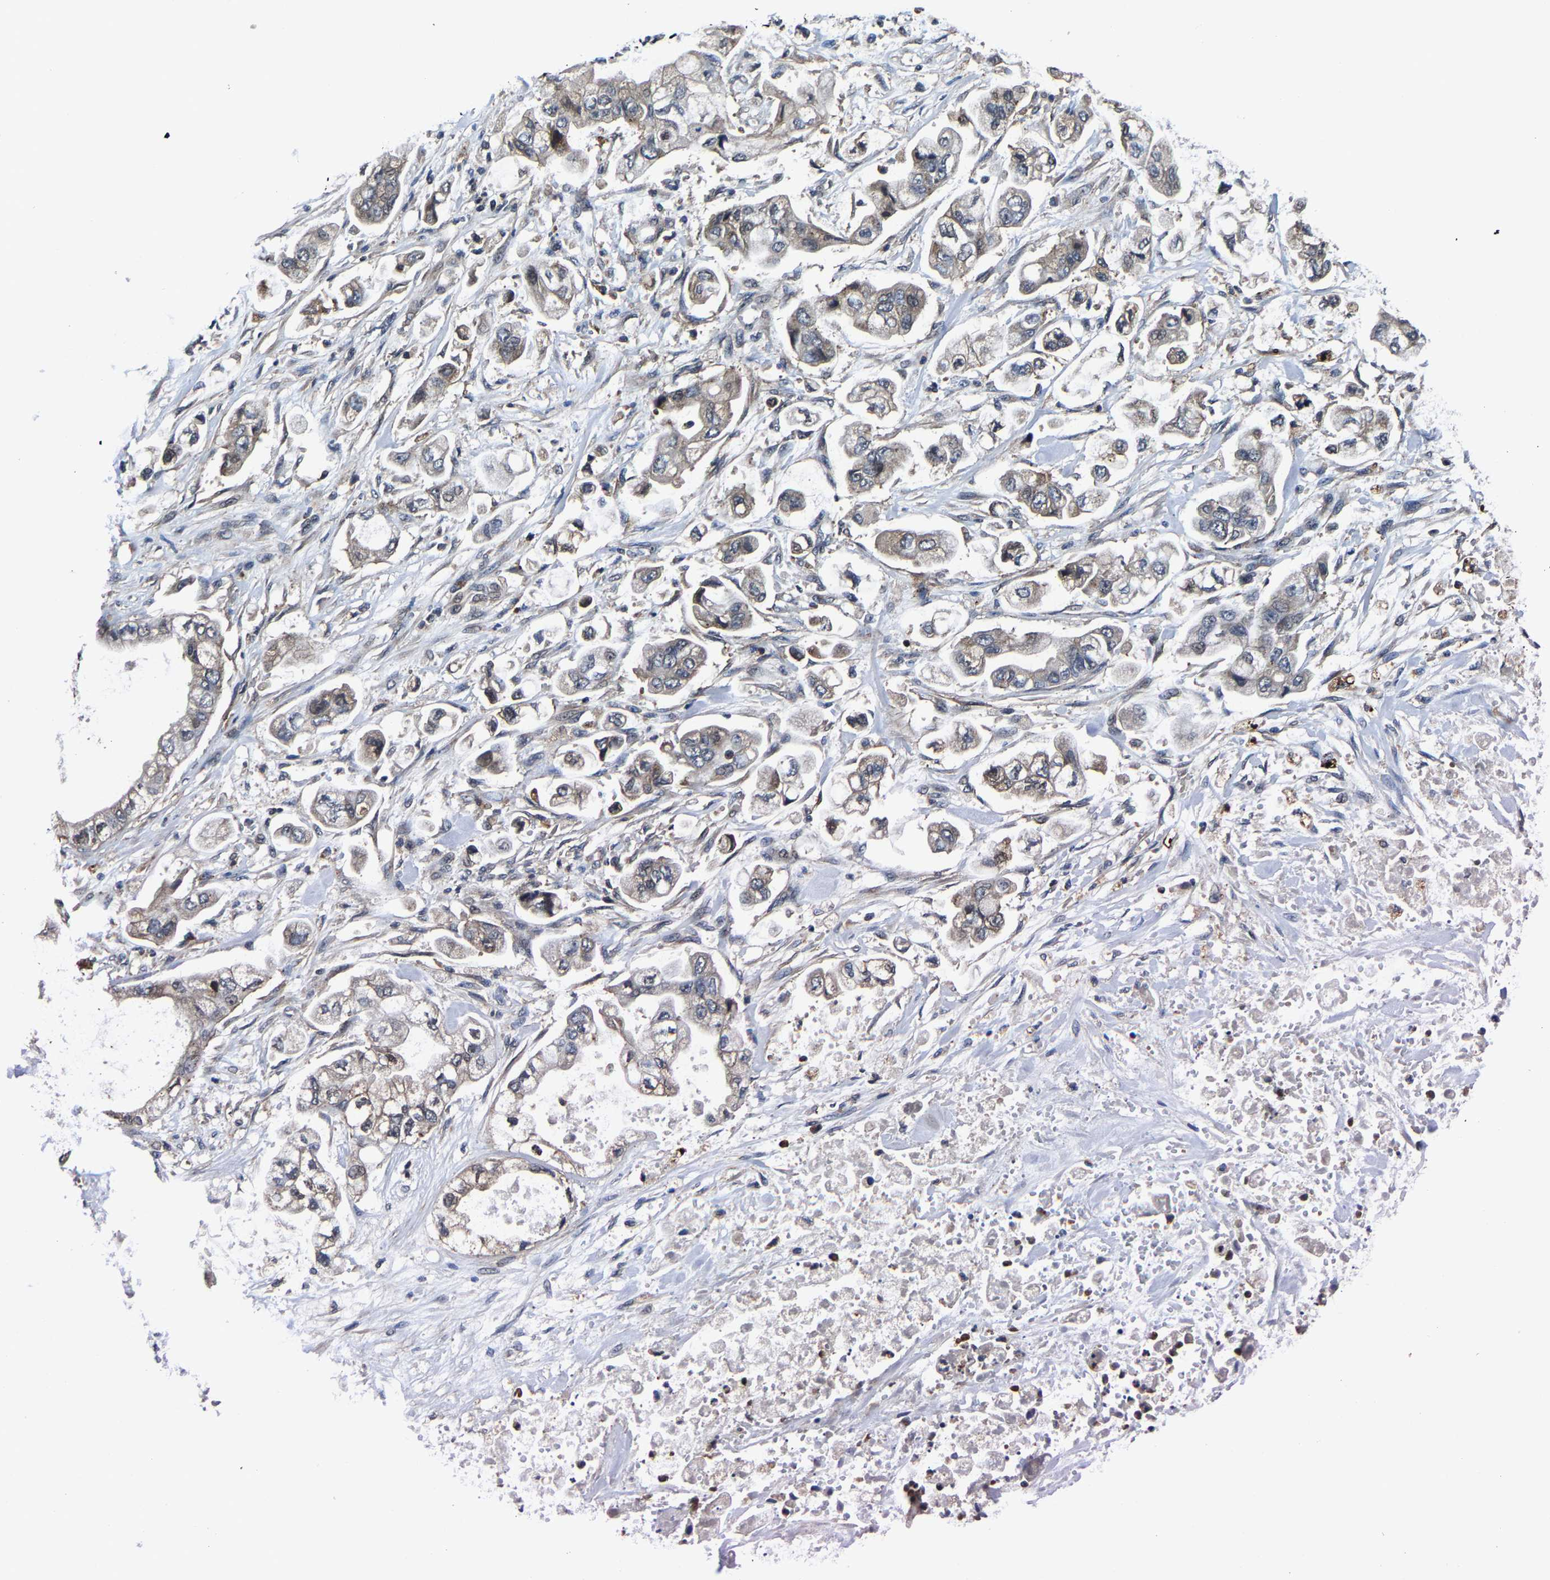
{"staining": {"intensity": "weak", "quantity": "<25%", "location": "cytoplasmic/membranous"}, "tissue": "stomach cancer", "cell_type": "Tumor cells", "image_type": "cancer", "snomed": [{"axis": "morphology", "description": "Normal tissue, NOS"}, {"axis": "morphology", "description": "Adenocarcinoma, NOS"}, {"axis": "topography", "description": "Stomach"}], "caption": "A histopathology image of adenocarcinoma (stomach) stained for a protein displays no brown staining in tumor cells.", "gene": "ZCCHC7", "patient": {"sex": "male", "age": 62}}